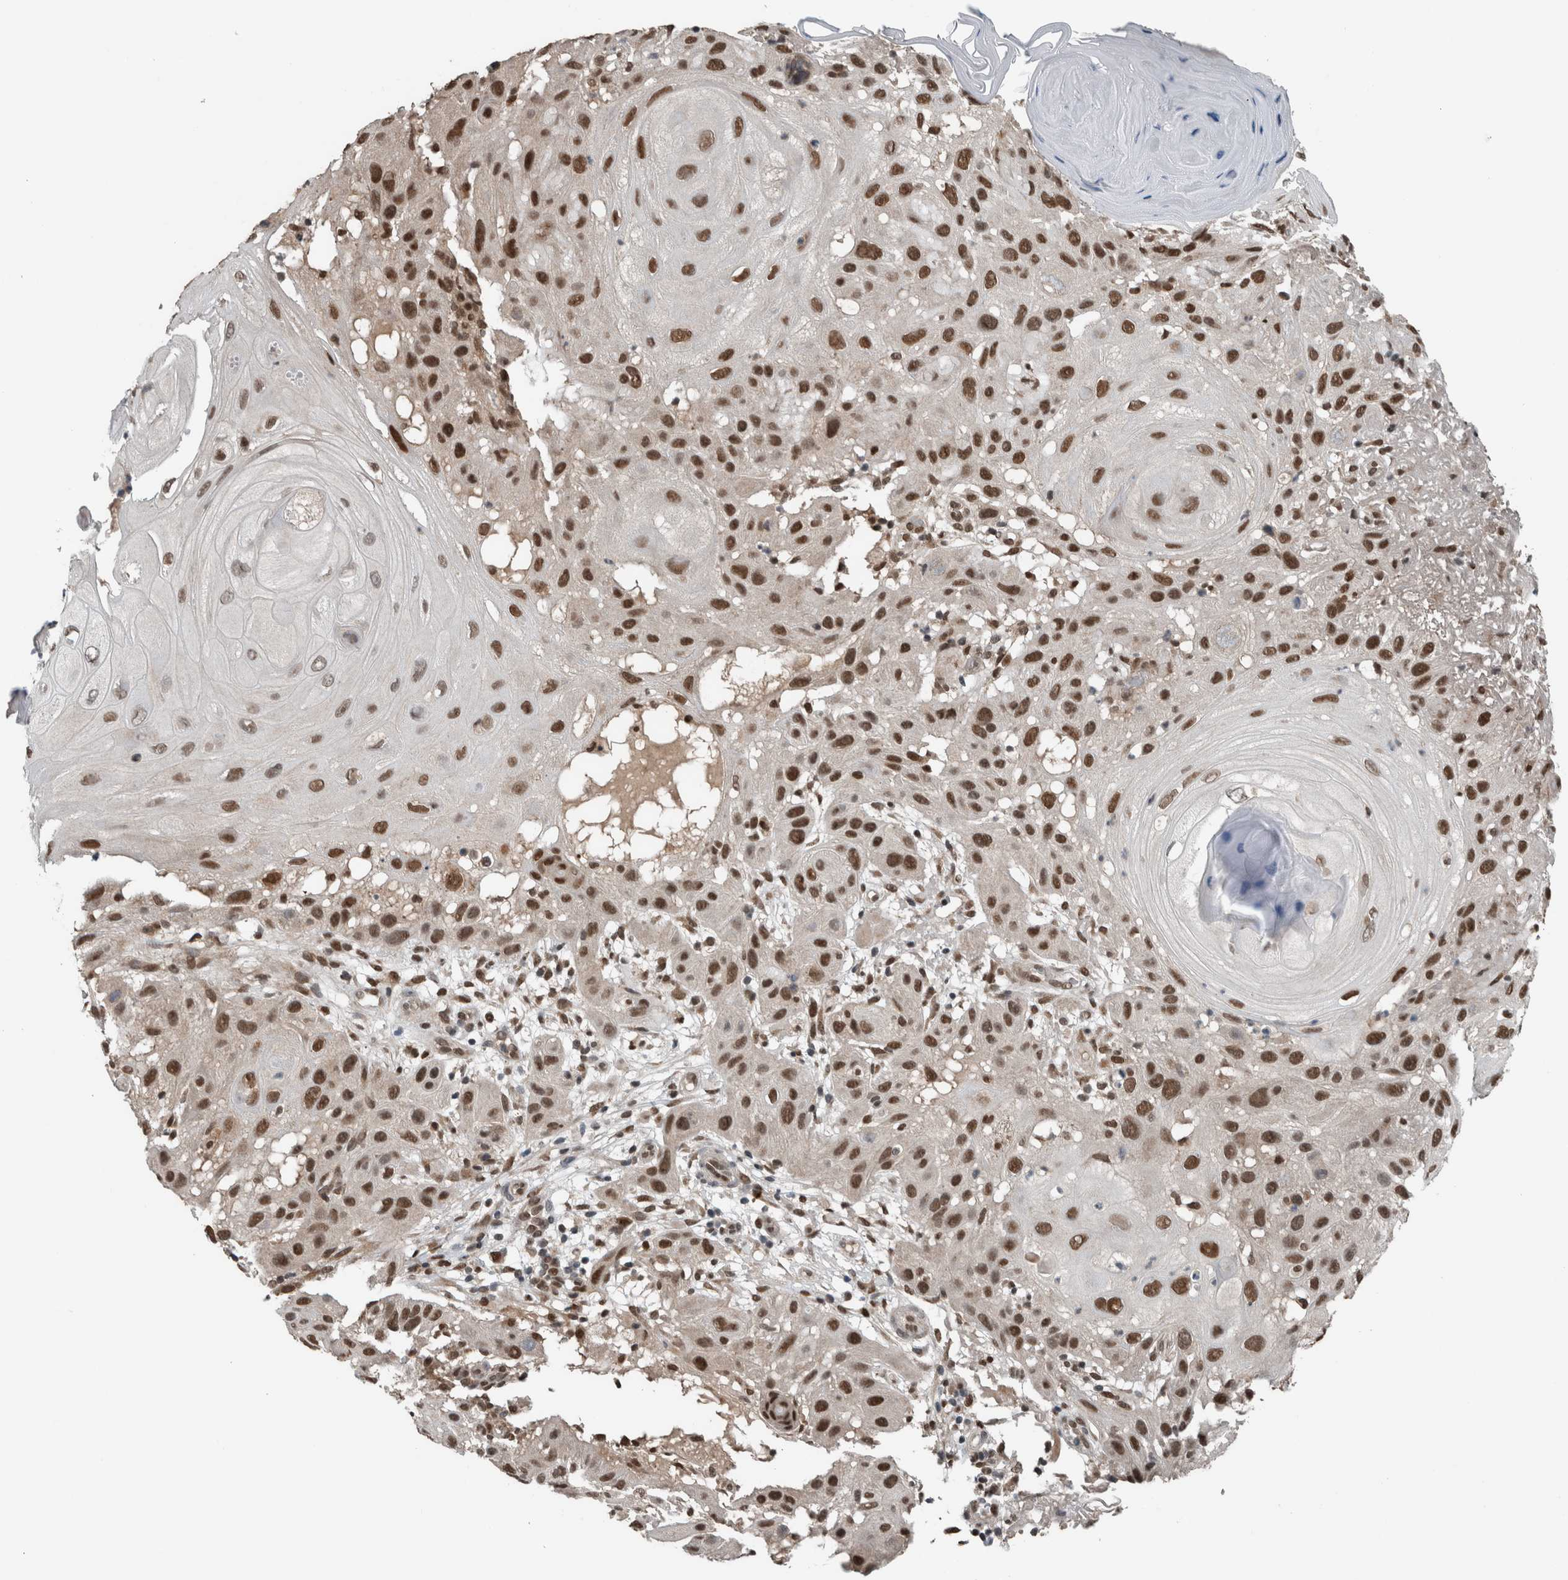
{"staining": {"intensity": "strong", "quantity": ">75%", "location": "nuclear"}, "tissue": "skin cancer", "cell_type": "Tumor cells", "image_type": "cancer", "snomed": [{"axis": "morphology", "description": "Squamous cell carcinoma, NOS"}, {"axis": "topography", "description": "Skin"}], "caption": "A brown stain labels strong nuclear expression of a protein in human skin squamous cell carcinoma tumor cells. Using DAB (3,3'-diaminobenzidine) (brown) and hematoxylin (blue) stains, captured at high magnification using brightfield microscopy.", "gene": "SPAG7", "patient": {"sex": "female", "age": 96}}